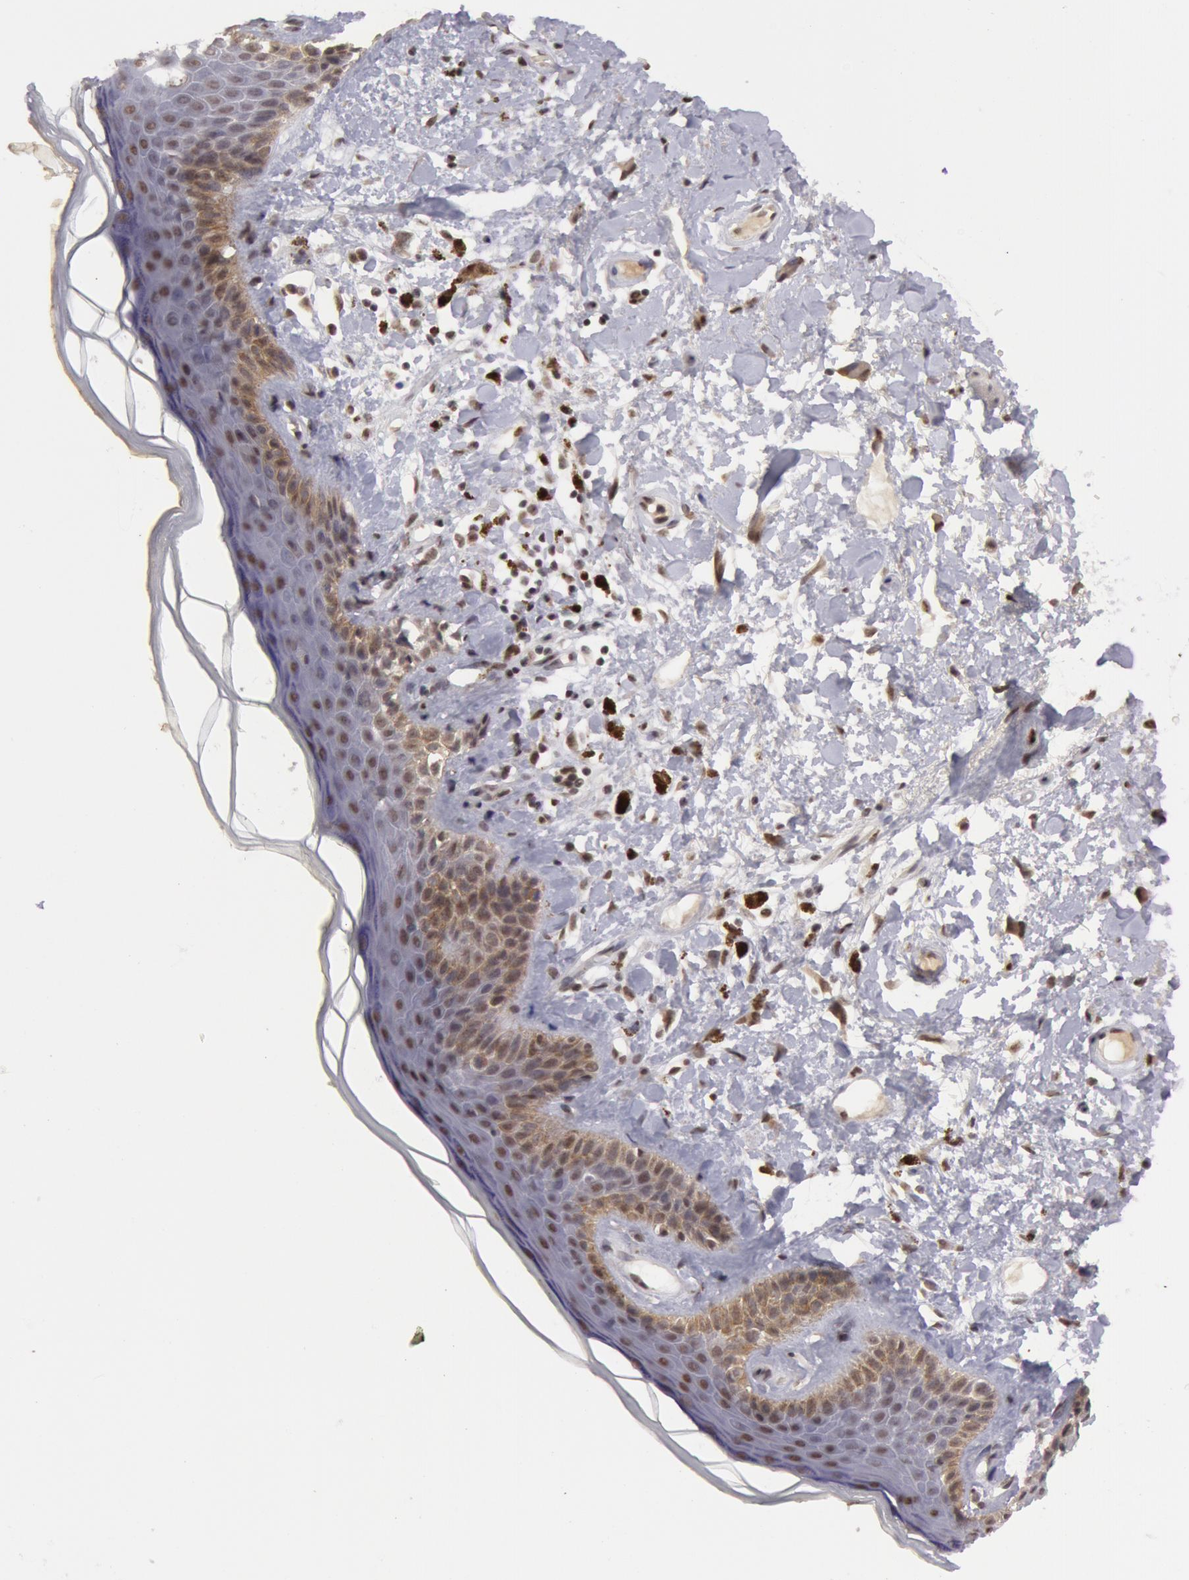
{"staining": {"intensity": "strong", "quantity": "25%-75%", "location": "cytoplasmic/membranous"}, "tissue": "skin", "cell_type": "Epidermal cells", "image_type": "normal", "snomed": [{"axis": "morphology", "description": "Normal tissue, NOS"}, {"axis": "topography", "description": "Anal"}], "caption": "Skin was stained to show a protein in brown. There is high levels of strong cytoplasmic/membranous expression in about 25%-75% of epidermal cells. (DAB IHC, brown staining for protein, blue staining for nuclei).", "gene": "VRTN", "patient": {"sex": "female", "age": 78}}